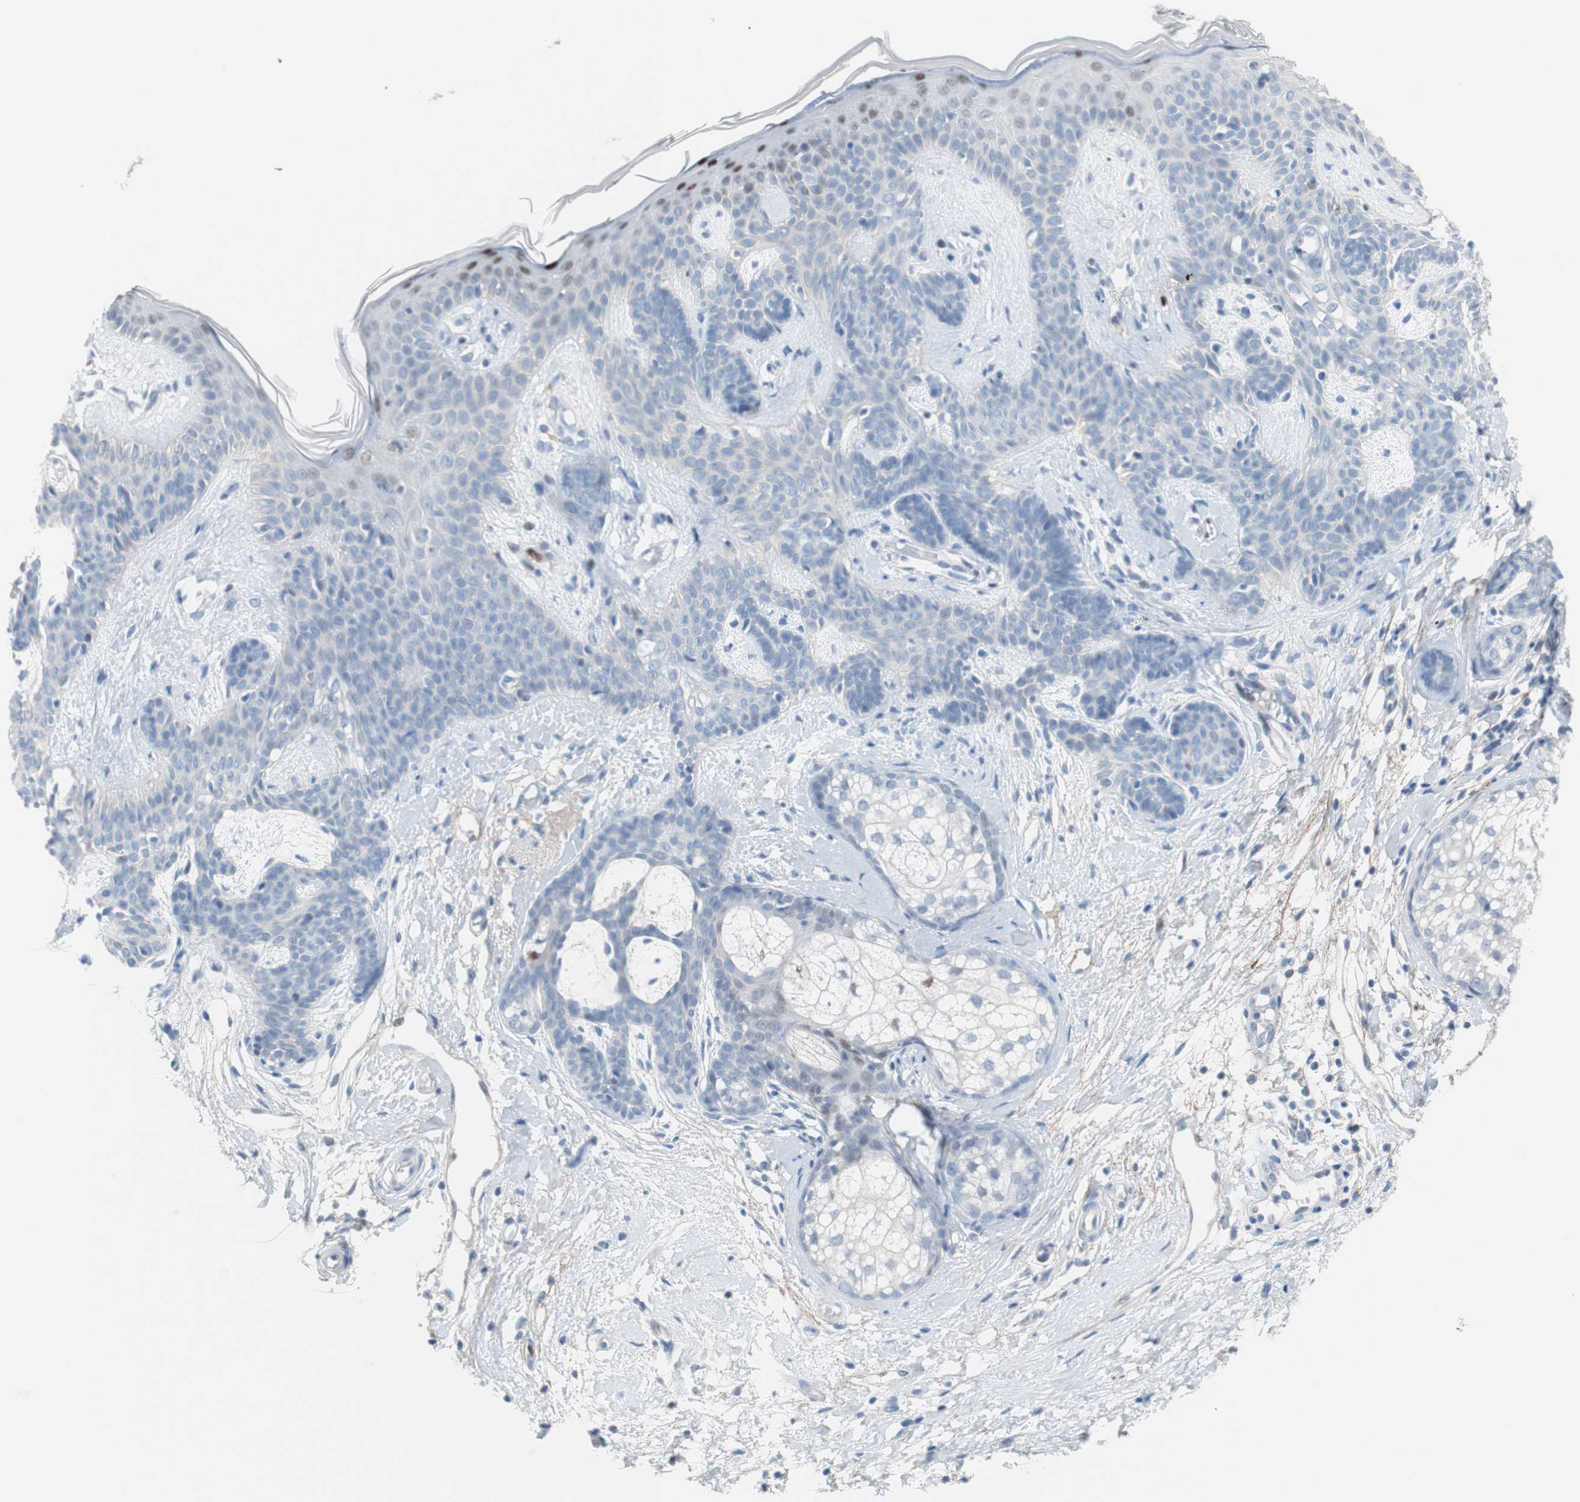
{"staining": {"intensity": "negative", "quantity": "none", "location": "none"}, "tissue": "skin cancer", "cell_type": "Tumor cells", "image_type": "cancer", "snomed": [{"axis": "morphology", "description": "Developmental malformation"}, {"axis": "morphology", "description": "Basal cell carcinoma"}, {"axis": "topography", "description": "Skin"}], "caption": "Immunohistochemical staining of skin cancer (basal cell carcinoma) displays no significant staining in tumor cells.", "gene": "FOSL1", "patient": {"sex": "female", "age": 62}}